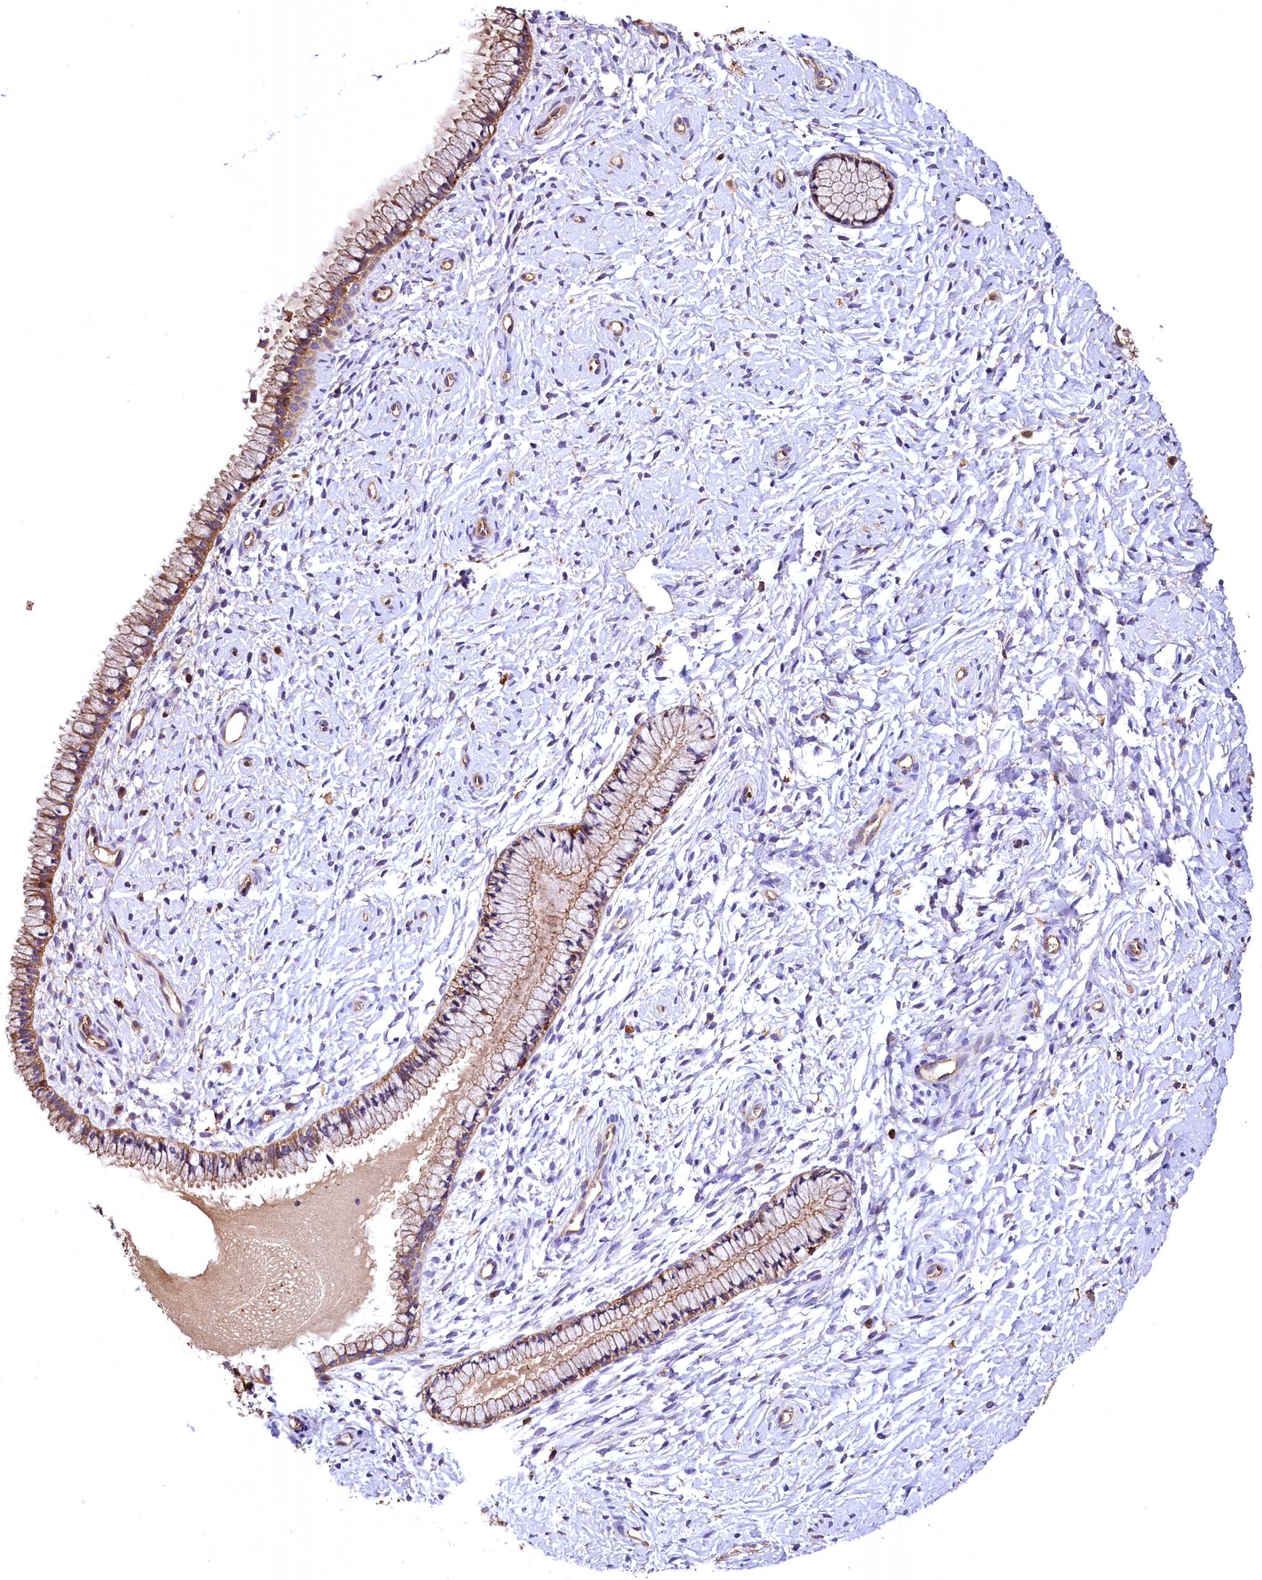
{"staining": {"intensity": "moderate", "quantity": ">75%", "location": "cytoplasmic/membranous"}, "tissue": "cervix", "cell_type": "Glandular cells", "image_type": "normal", "snomed": [{"axis": "morphology", "description": "Normal tissue, NOS"}, {"axis": "topography", "description": "Cervix"}], "caption": "IHC (DAB (3,3'-diaminobenzidine)) staining of normal human cervix exhibits moderate cytoplasmic/membranous protein expression in approximately >75% of glandular cells. The protein of interest is stained brown, and the nuclei are stained in blue (DAB (3,3'-diaminobenzidine) IHC with brightfield microscopy, high magnification).", "gene": "RARS2", "patient": {"sex": "female", "age": 33}}